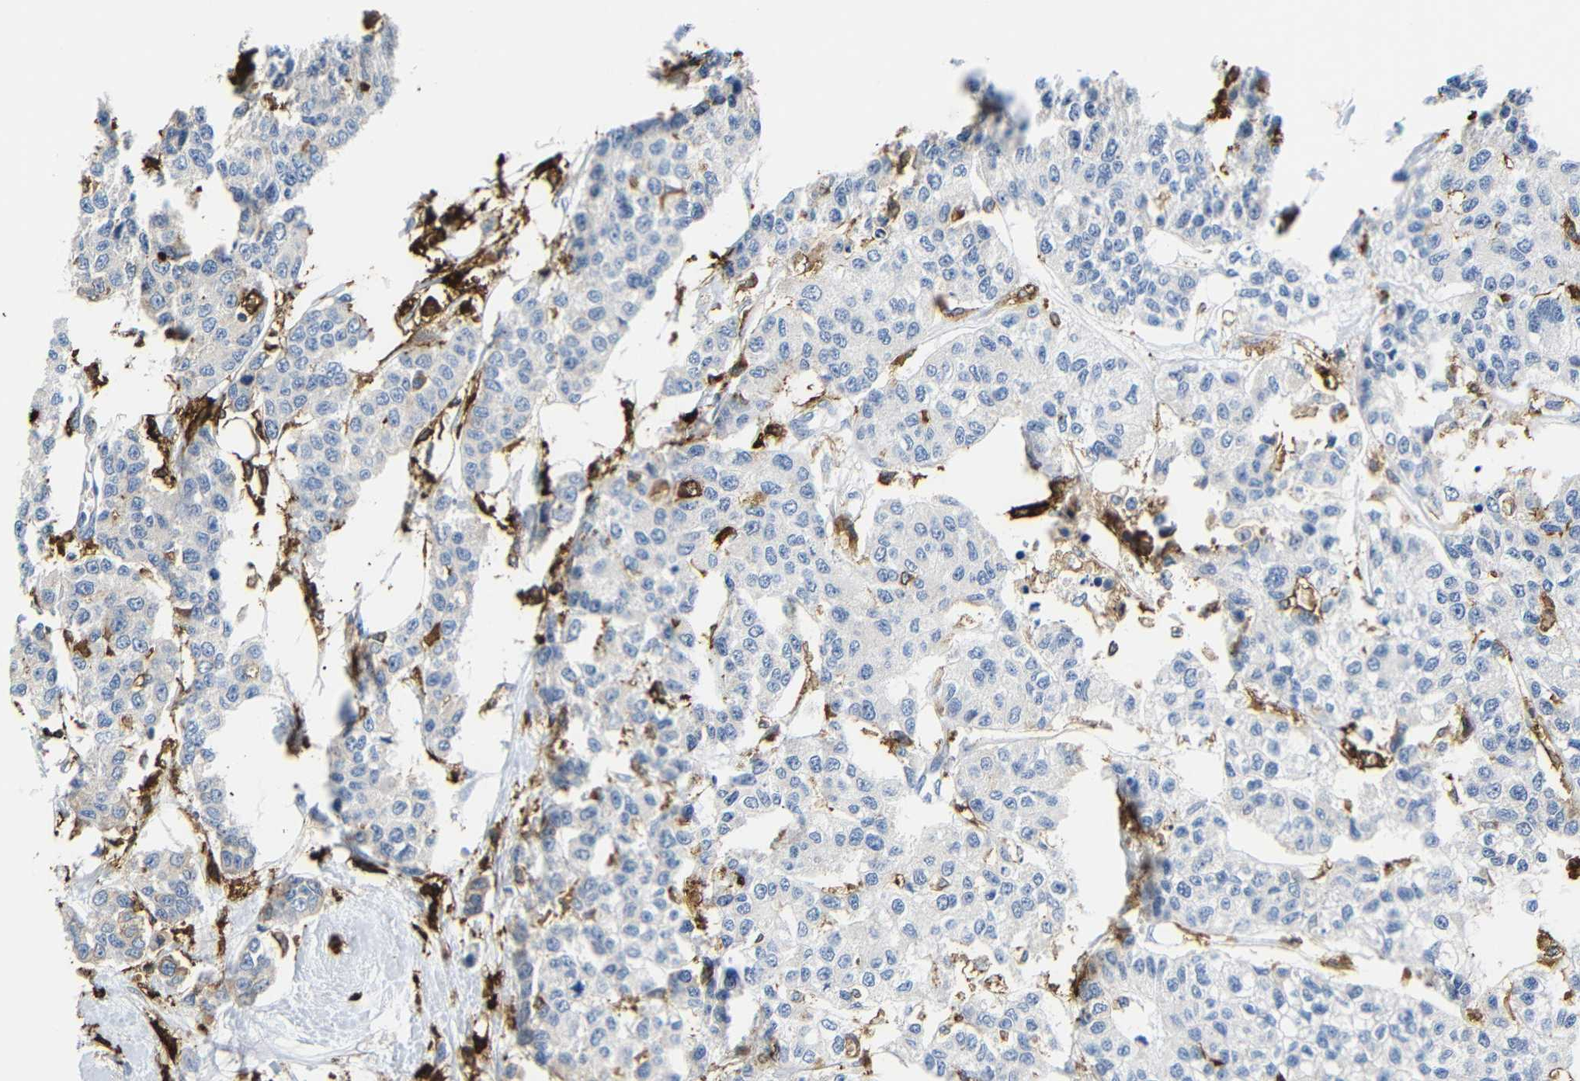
{"staining": {"intensity": "negative", "quantity": "none", "location": "none"}, "tissue": "breast cancer", "cell_type": "Tumor cells", "image_type": "cancer", "snomed": [{"axis": "morphology", "description": "Duct carcinoma"}, {"axis": "topography", "description": "Breast"}], "caption": "This is an immunohistochemistry micrograph of intraductal carcinoma (breast). There is no positivity in tumor cells.", "gene": "HLA-DQB1", "patient": {"sex": "female", "age": 51}}